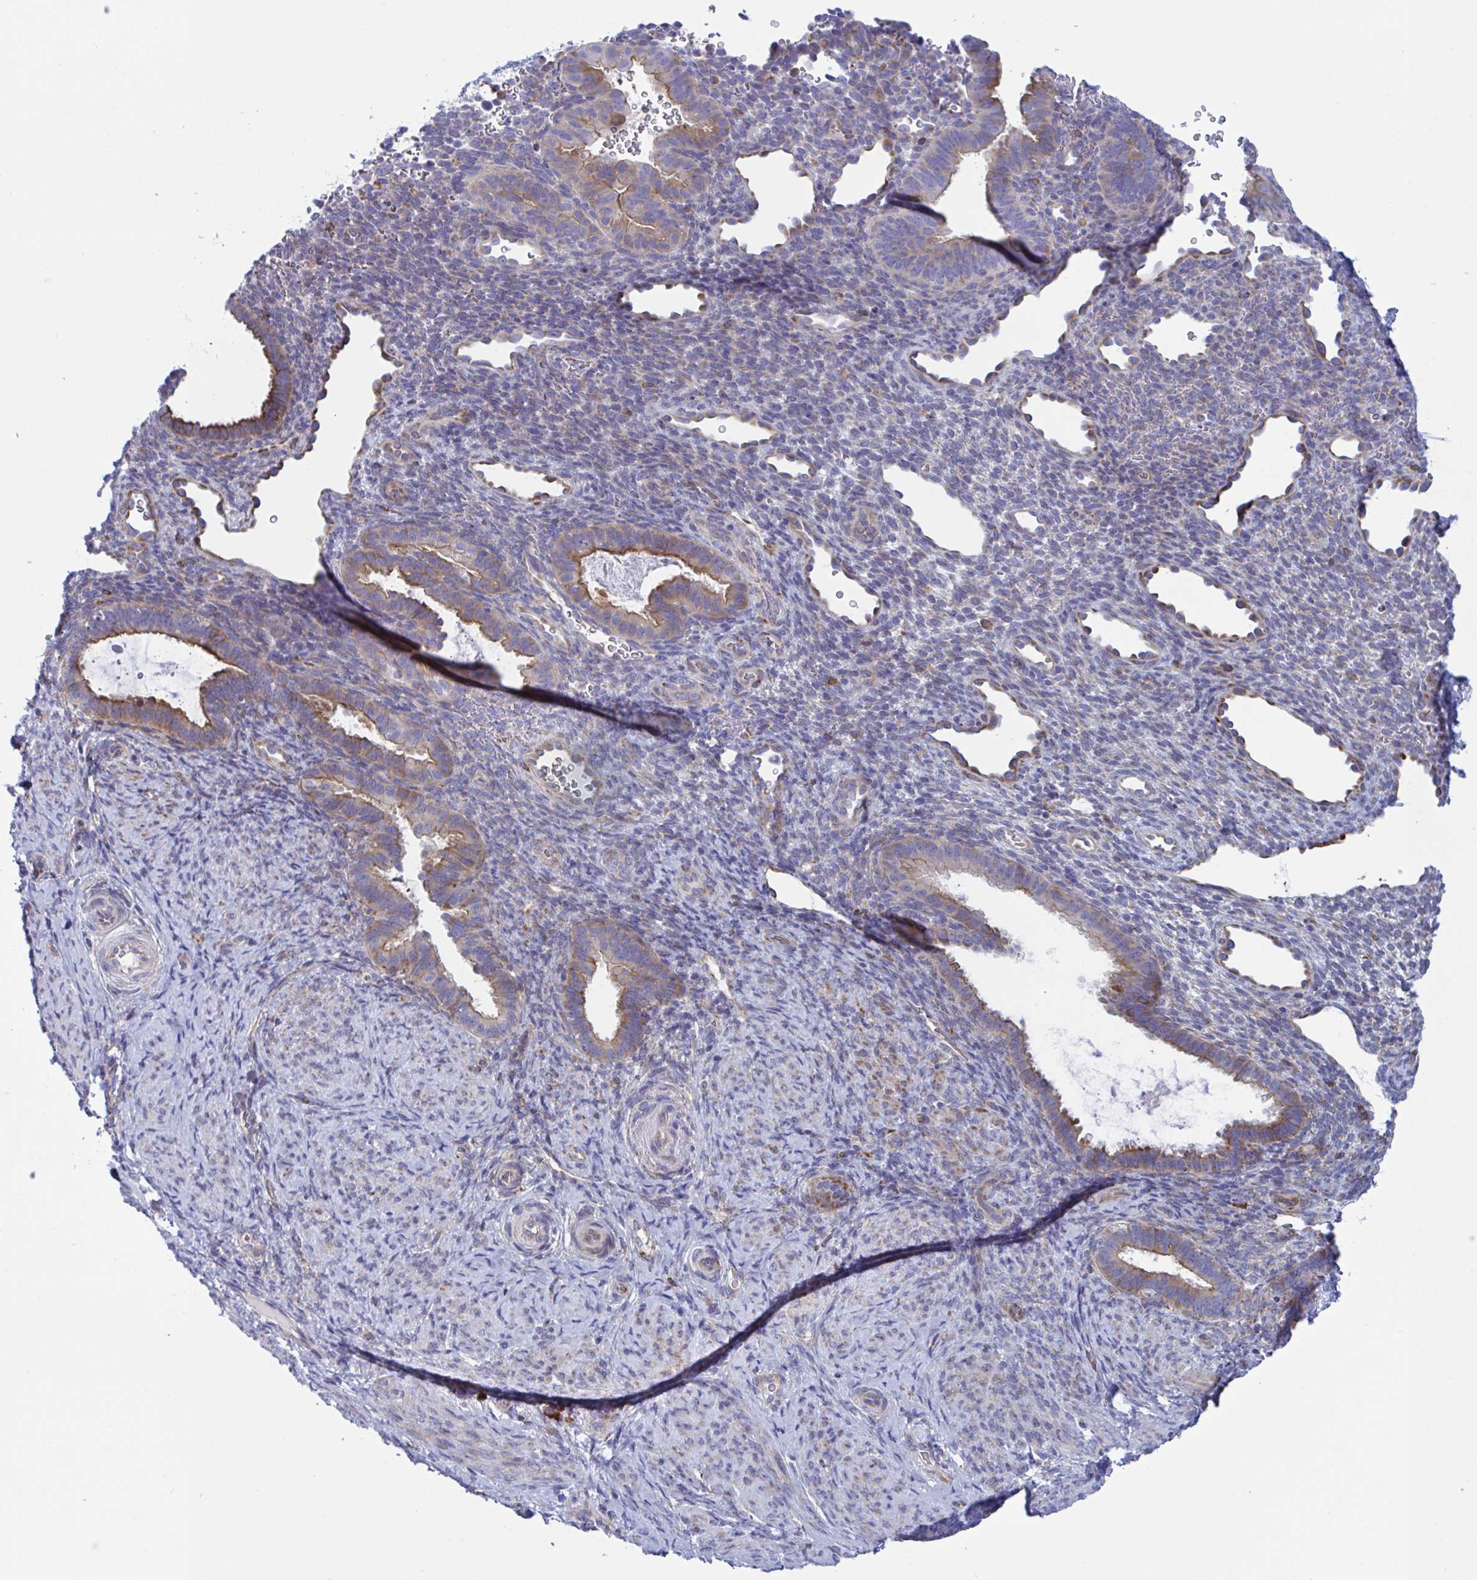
{"staining": {"intensity": "moderate", "quantity": "<25%", "location": "cytoplasmic/membranous"}, "tissue": "endometrium", "cell_type": "Cells in endometrial stroma", "image_type": "normal", "snomed": [{"axis": "morphology", "description": "Normal tissue, NOS"}, {"axis": "topography", "description": "Endometrium"}], "caption": "The image reveals staining of normal endometrium, revealing moderate cytoplasmic/membranous protein staining (brown color) within cells in endometrial stroma.", "gene": "PEAK3", "patient": {"sex": "female", "age": 34}}